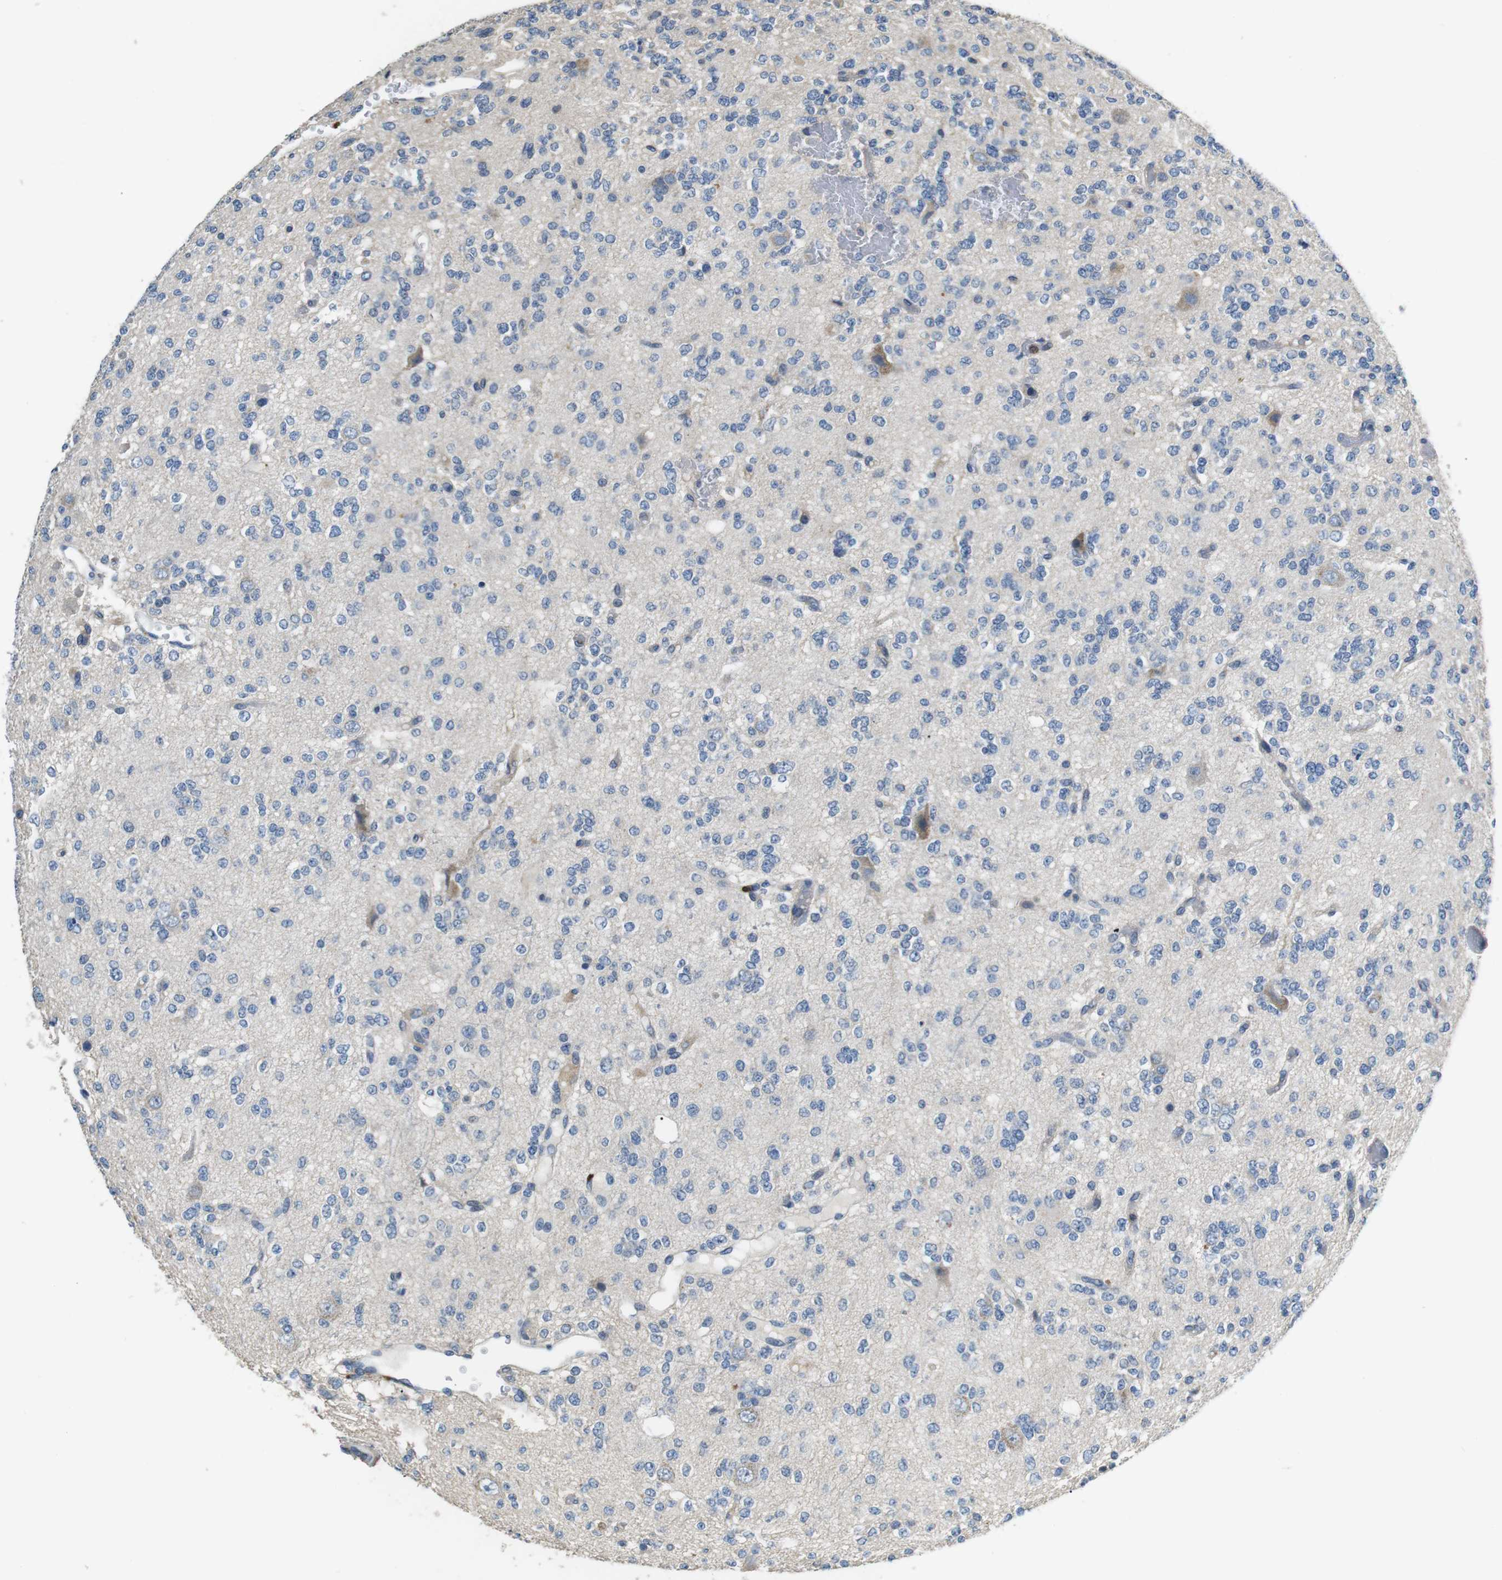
{"staining": {"intensity": "weak", "quantity": "<25%", "location": "cytoplasmic/membranous"}, "tissue": "glioma", "cell_type": "Tumor cells", "image_type": "cancer", "snomed": [{"axis": "morphology", "description": "Glioma, malignant, Low grade"}, {"axis": "topography", "description": "Brain"}], "caption": "Tumor cells are negative for protein expression in human malignant glioma (low-grade). (Immunohistochemistry, brightfield microscopy, high magnification).", "gene": "CD6", "patient": {"sex": "male", "age": 38}}